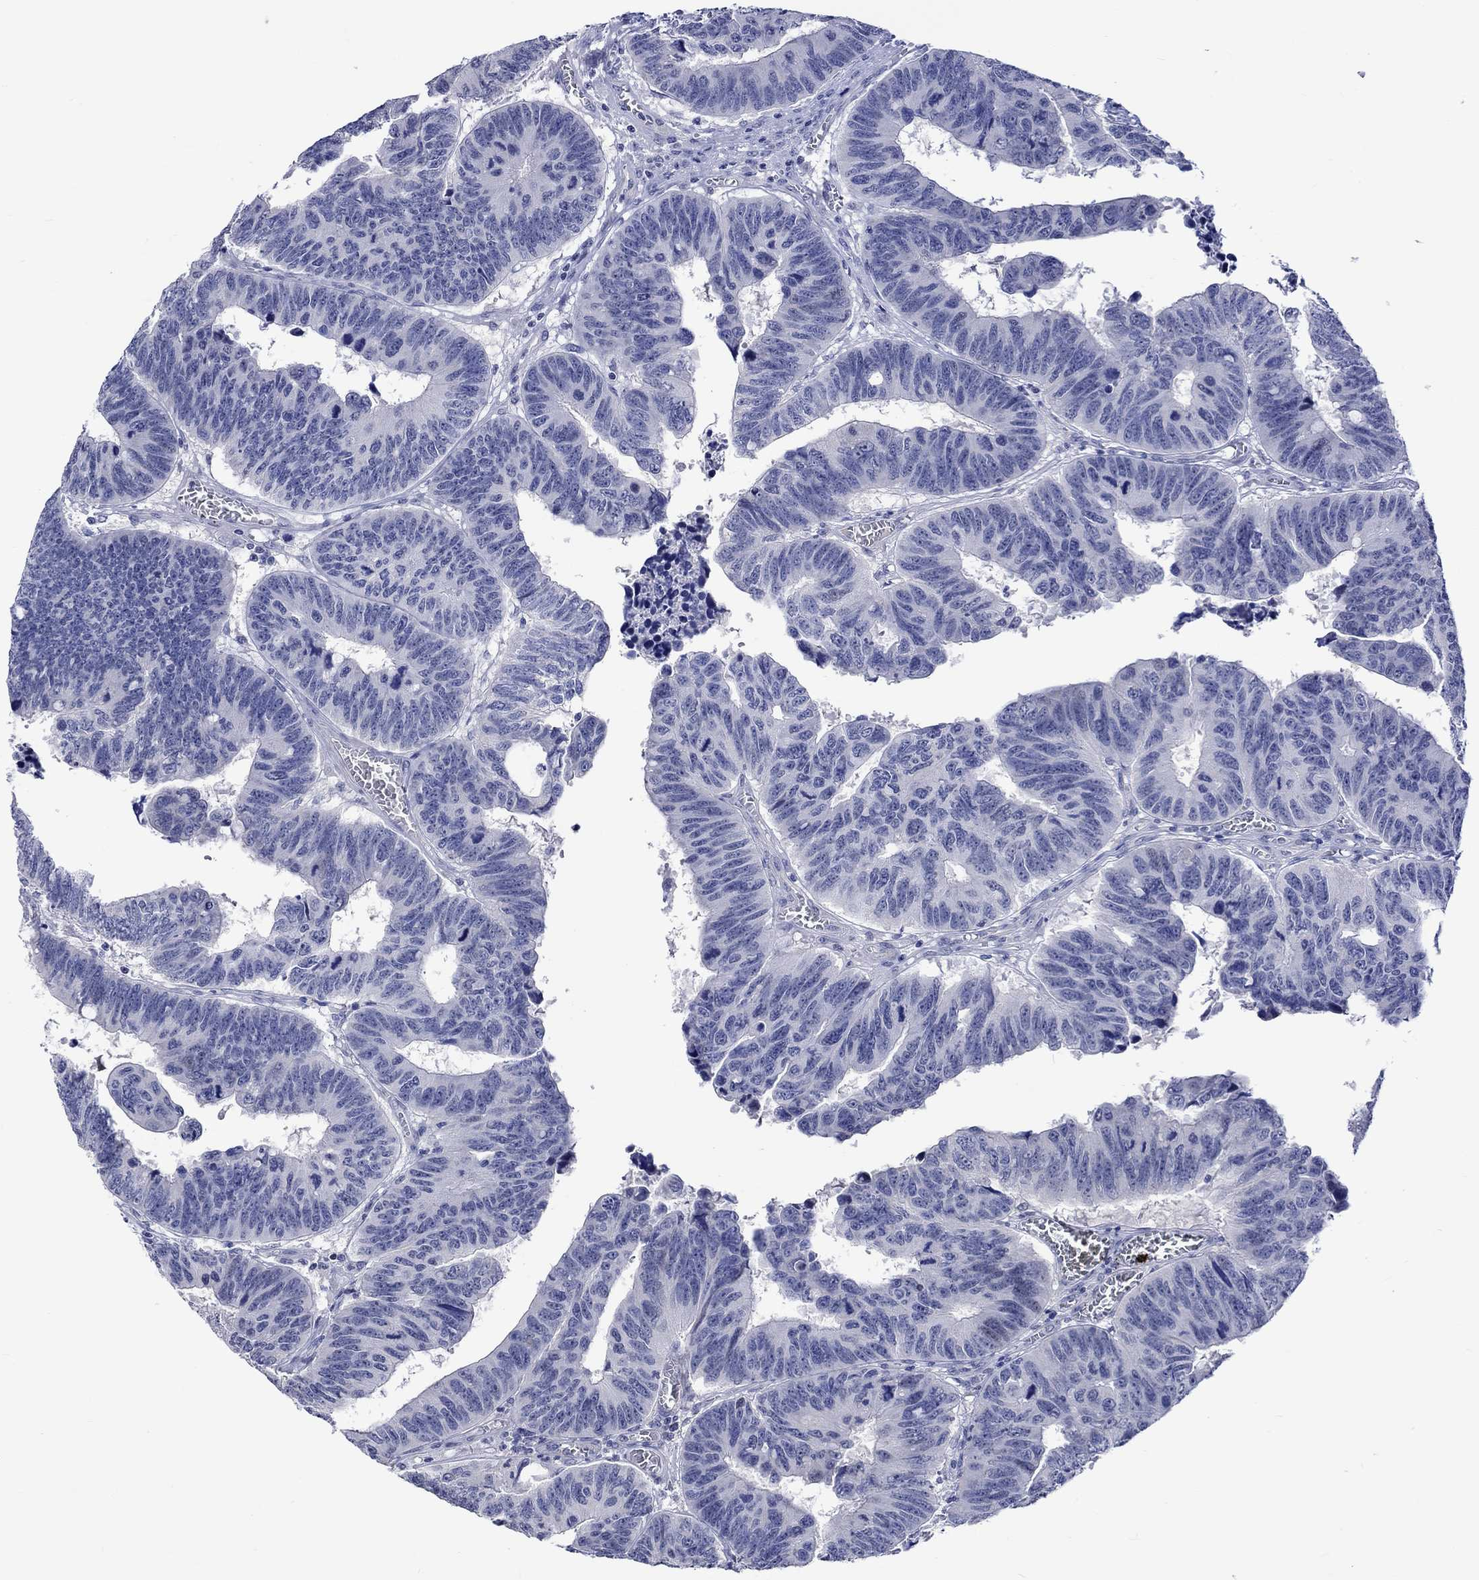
{"staining": {"intensity": "negative", "quantity": "none", "location": "none"}, "tissue": "colorectal cancer", "cell_type": "Tumor cells", "image_type": "cancer", "snomed": [{"axis": "morphology", "description": "Adenocarcinoma, NOS"}, {"axis": "topography", "description": "Appendix"}, {"axis": "topography", "description": "Colon"}, {"axis": "topography", "description": "Cecum"}, {"axis": "topography", "description": "Colon asc"}], "caption": "The micrograph demonstrates no staining of tumor cells in colorectal adenocarcinoma. Brightfield microscopy of IHC stained with DAB (brown) and hematoxylin (blue), captured at high magnification.", "gene": "CRYAB", "patient": {"sex": "female", "age": 85}}